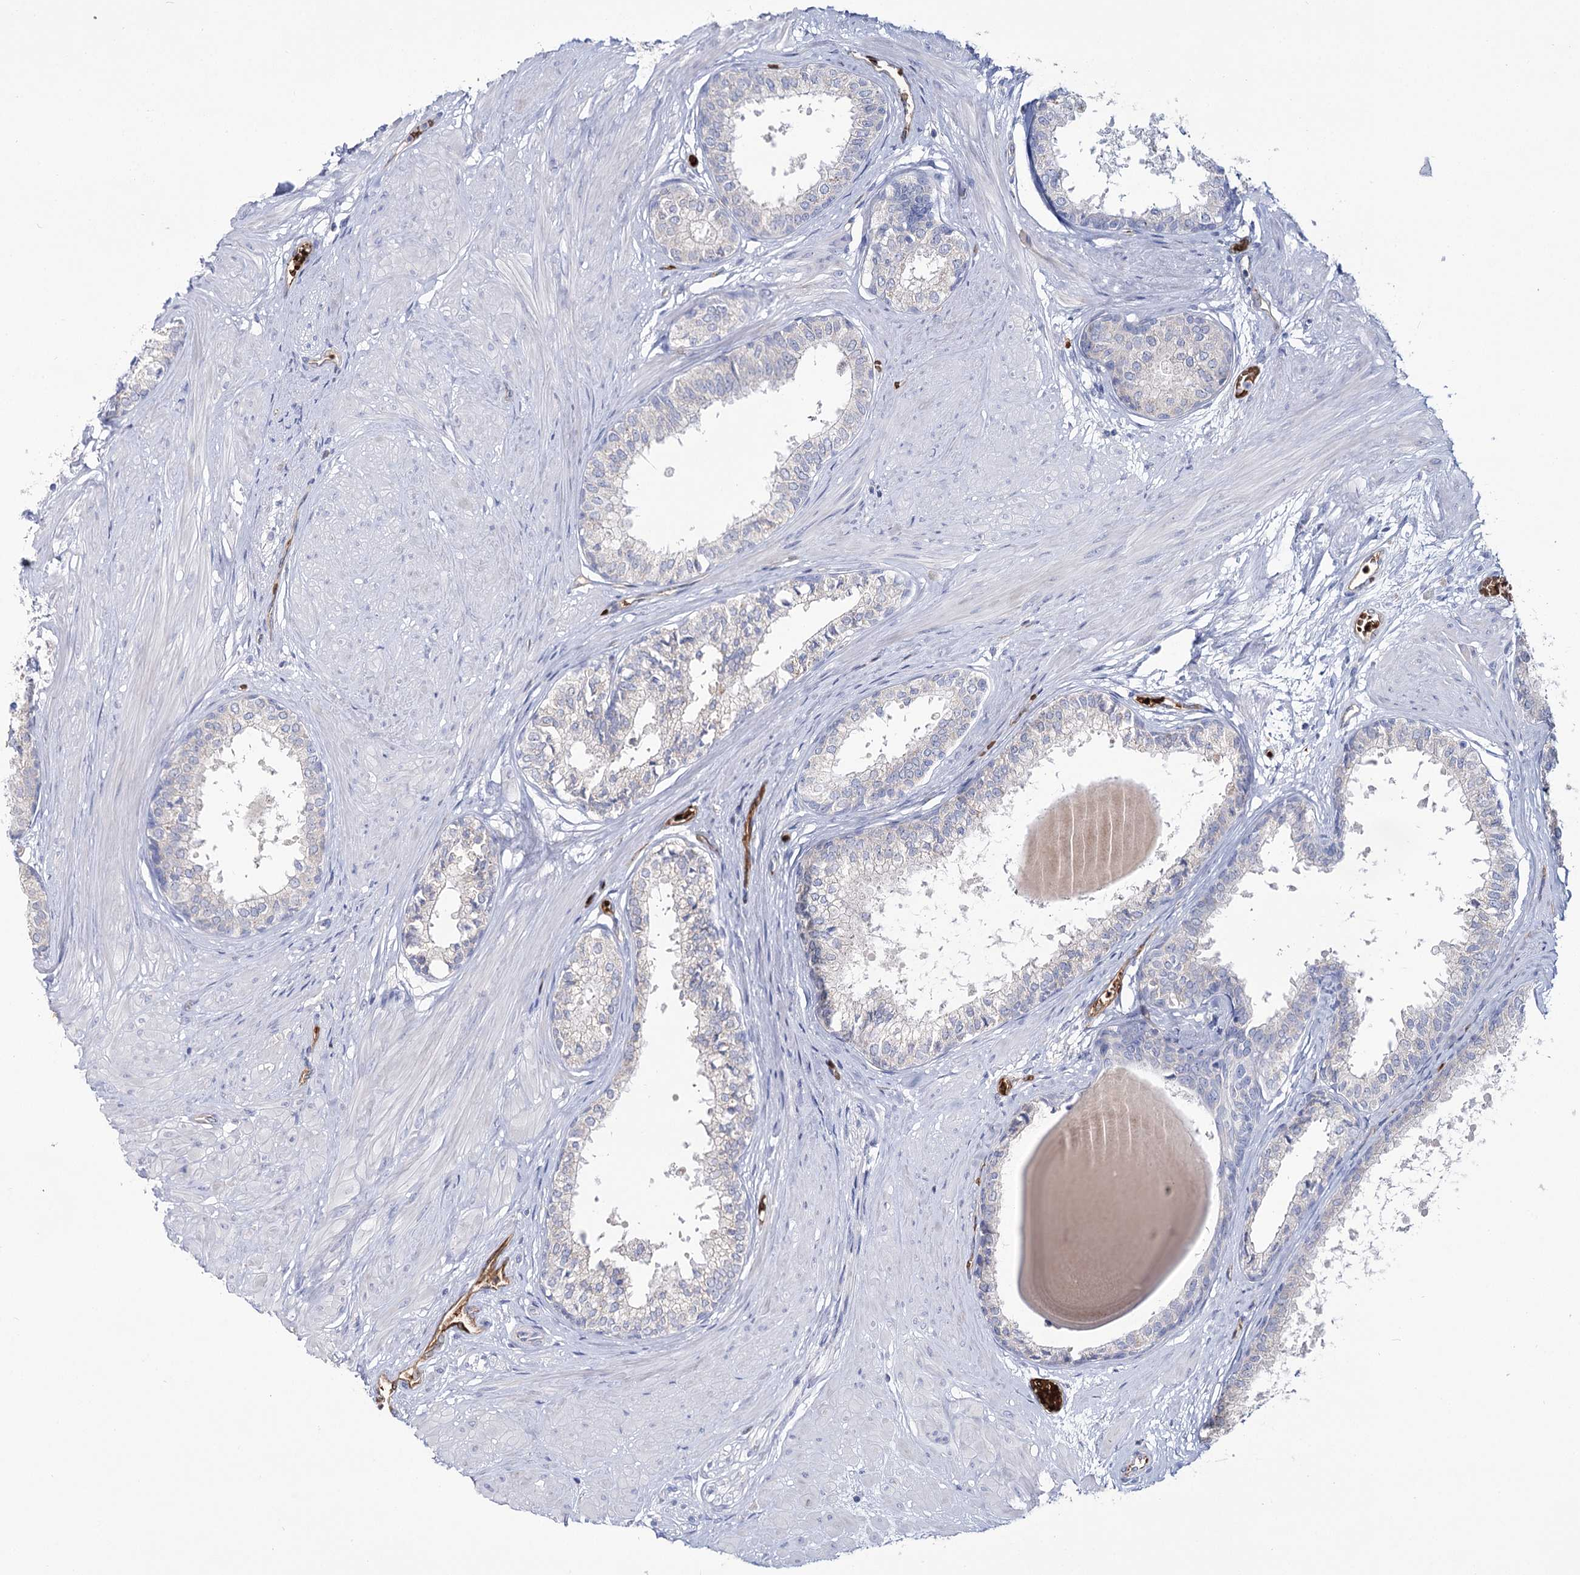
{"staining": {"intensity": "negative", "quantity": "none", "location": "none"}, "tissue": "prostate", "cell_type": "Glandular cells", "image_type": "normal", "snomed": [{"axis": "morphology", "description": "Normal tissue, NOS"}, {"axis": "topography", "description": "Prostate"}], "caption": "DAB immunohistochemical staining of unremarkable prostate displays no significant positivity in glandular cells.", "gene": "GBF1", "patient": {"sex": "male", "age": 48}}